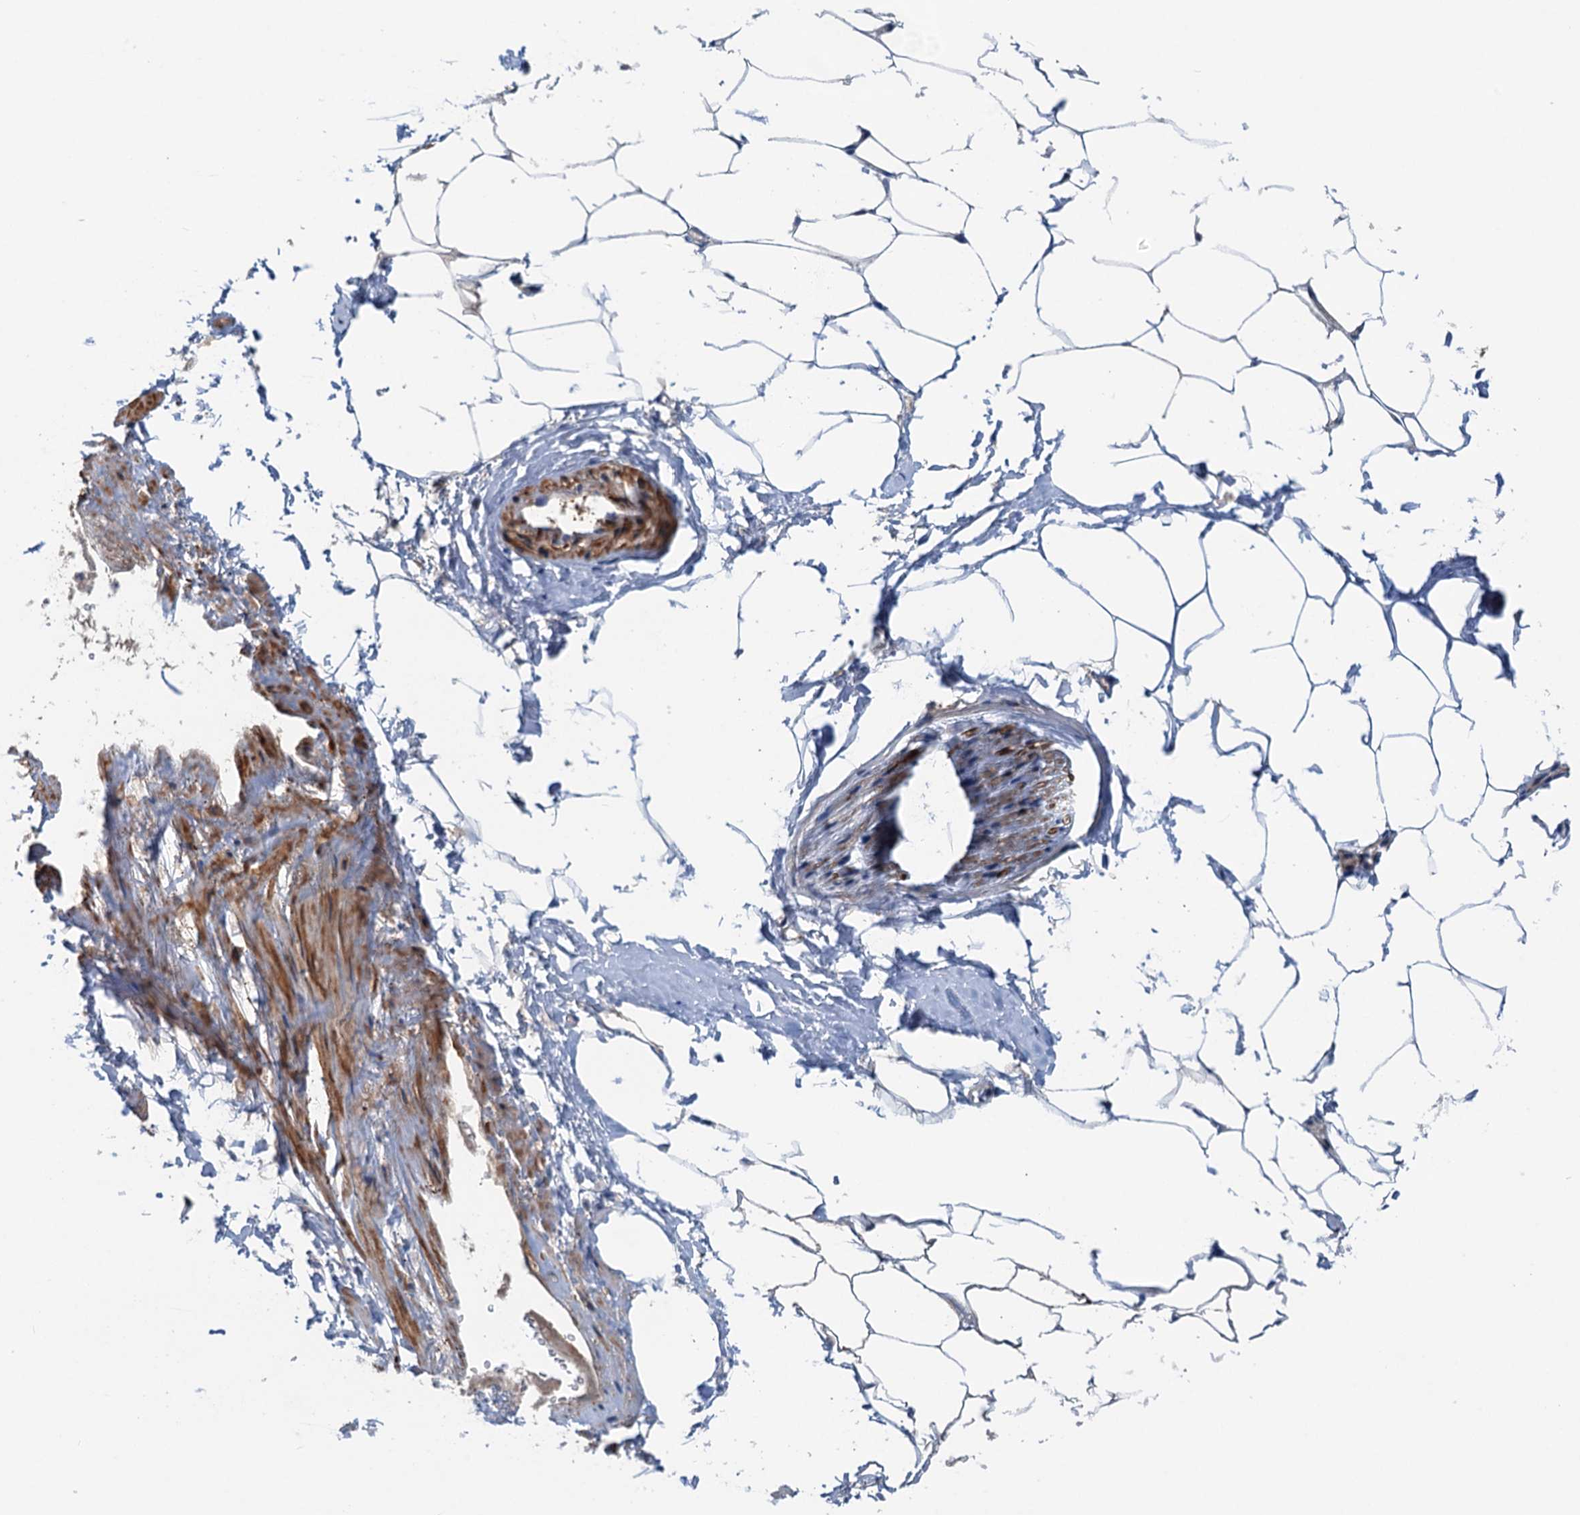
{"staining": {"intensity": "weak", "quantity": ">75%", "location": "cytoplasmic/membranous"}, "tissue": "adipose tissue", "cell_type": "Adipocytes", "image_type": "normal", "snomed": [{"axis": "morphology", "description": "Normal tissue, NOS"}, {"axis": "morphology", "description": "Adenocarcinoma, Low grade"}, {"axis": "topography", "description": "Prostate"}, {"axis": "topography", "description": "Peripheral nerve tissue"}], "caption": "IHC micrograph of benign adipose tissue: human adipose tissue stained using IHC reveals low levels of weak protein expression localized specifically in the cytoplasmic/membranous of adipocytes, appearing as a cytoplasmic/membranous brown color.", "gene": "DYNC2I2", "patient": {"sex": "male", "age": 63}}